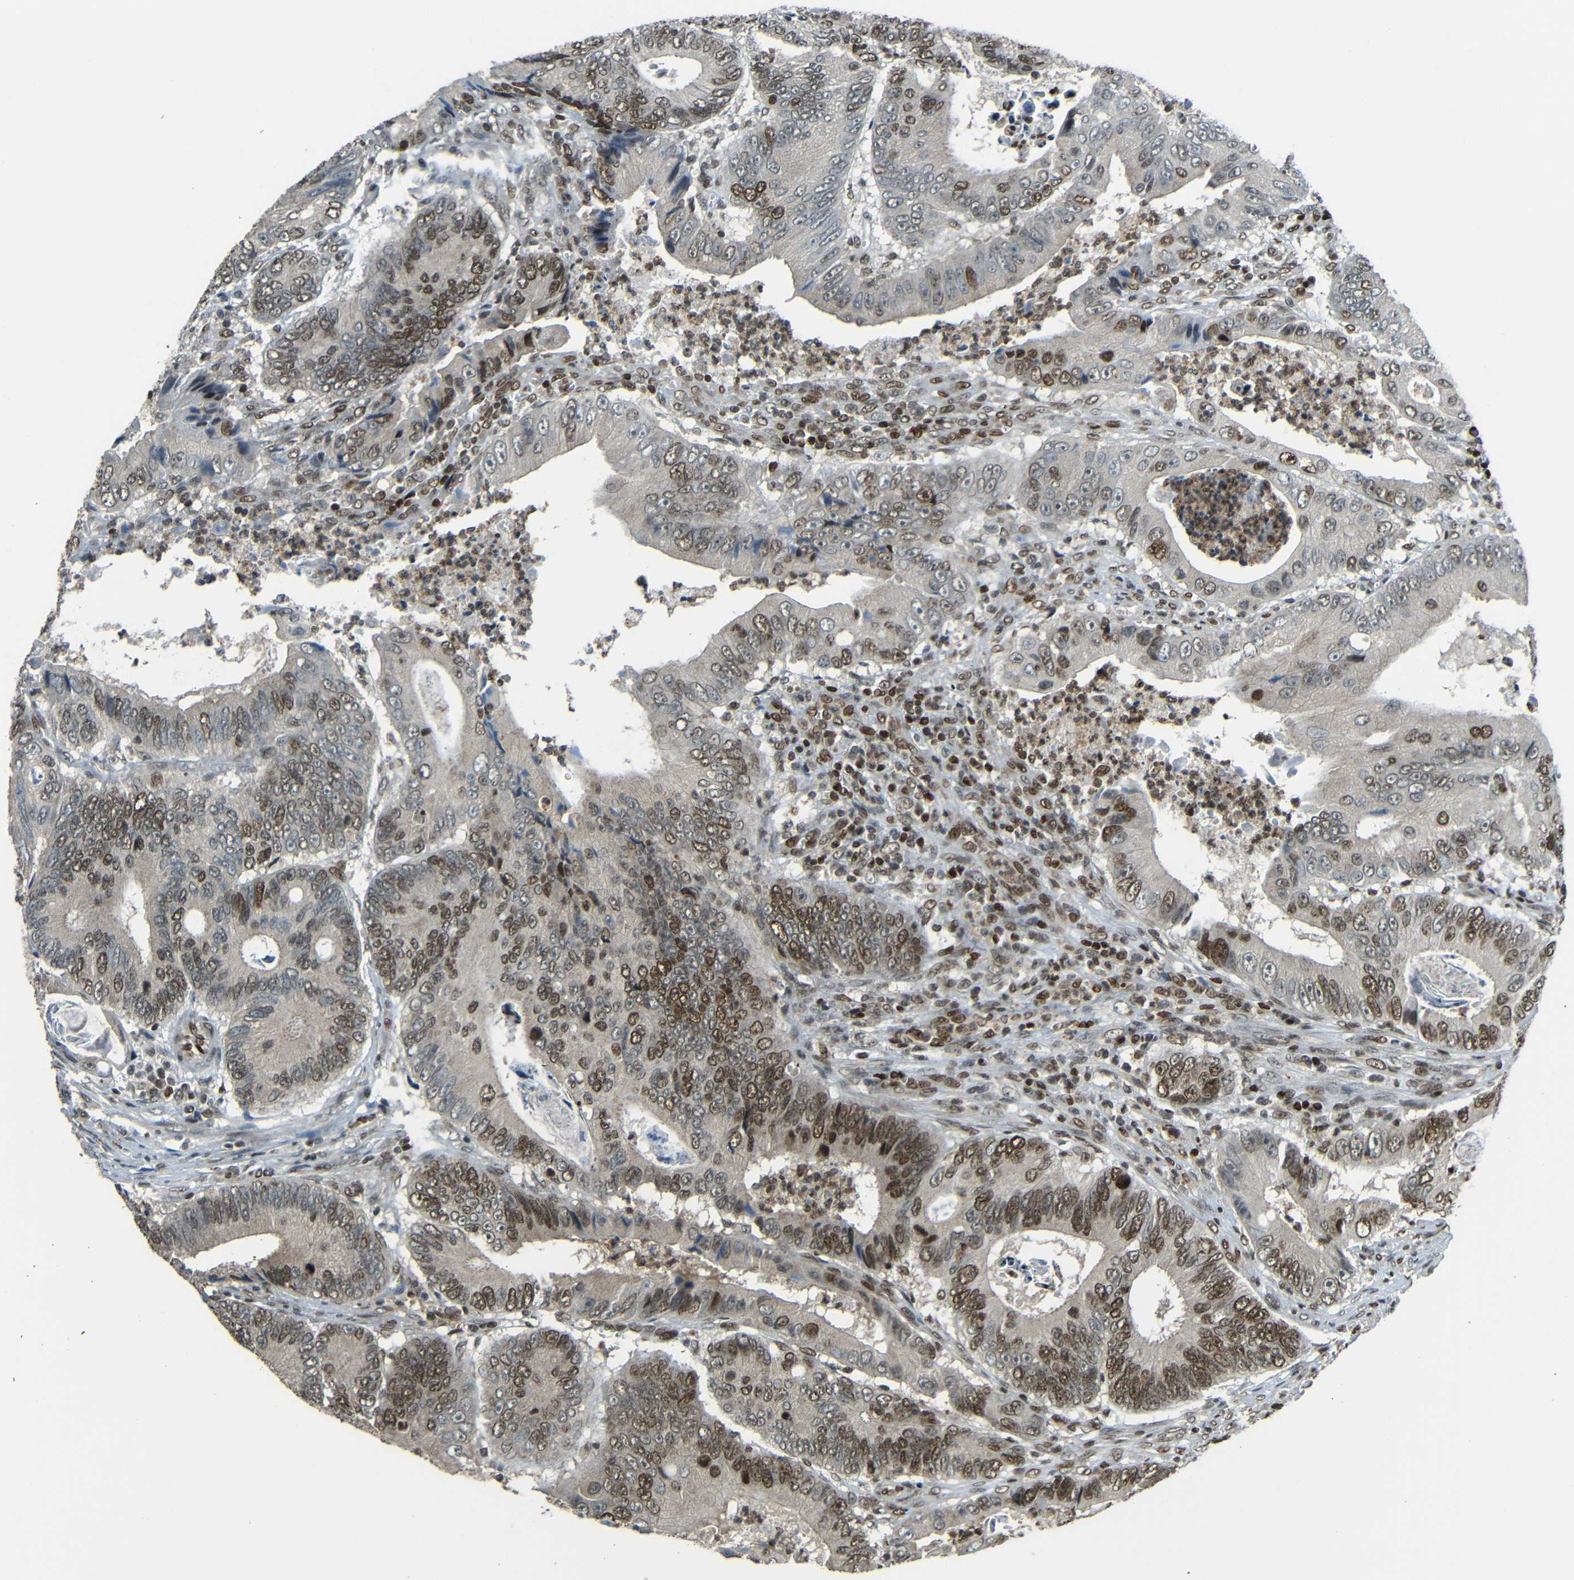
{"staining": {"intensity": "strong", "quantity": "25%-75%", "location": "nuclear"}, "tissue": "colorectal cancer", "cell_type": "Tumor cells", "image_type": "cancer", "snomed": [{"axis": "morphology", "description": "Inflammation, NOS"}, {"axis": "morphology", "description": "Adenocarcinoma, NOS"}, {"axis": "topography", "description": "Colon"}], "caption": "IHC (DAB) staining of colorectal cancer (adenocarcinoma) displays strong nuclear protein expression in about 25%-75% of tumor cells.", "gene": "PSIP1", "patient": {"sex": "male", "age": 72}}